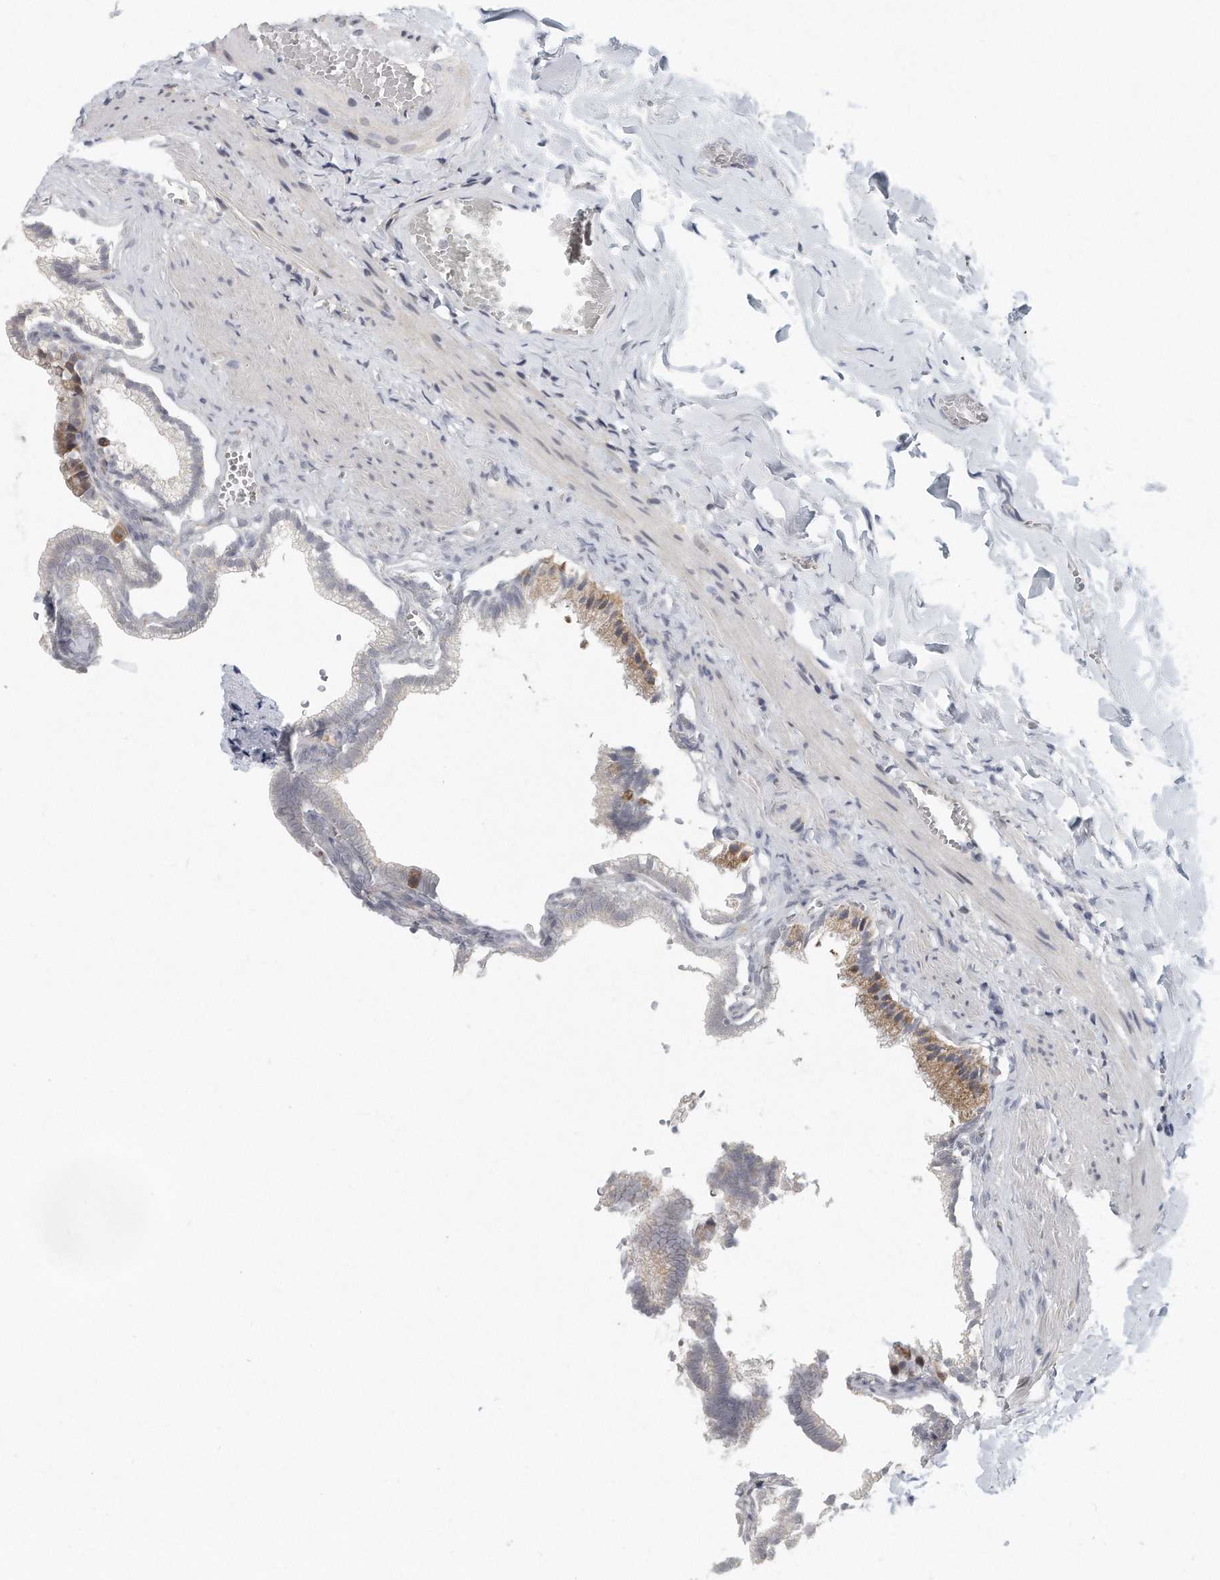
{"staining": {"intensity": "moderate", "quantity": "<25%", "location": "cytoplasmic/membranous"}, "tissue": "gallbladder", "cell_type": "Glandular cells", "image_type": "normal", "snomed": [{"axis": "morphology", "description": "Normal tissue, NOS"}, {"axis": "topography", "description": "Gallbladder"}], "caption": "Immunohistochemical staining of unremarkable human gallbladder demonstrates low levels of moderate cytoplasmic/membranous expression in approximately <25% of glandular cells. The staining is performed using DAB brown chromogen to label protein expression. The nuclei are counter-stained blue using hematoxylin.", "gene": "VLDLR", "patient": {"sex": "male", "age": 38}}